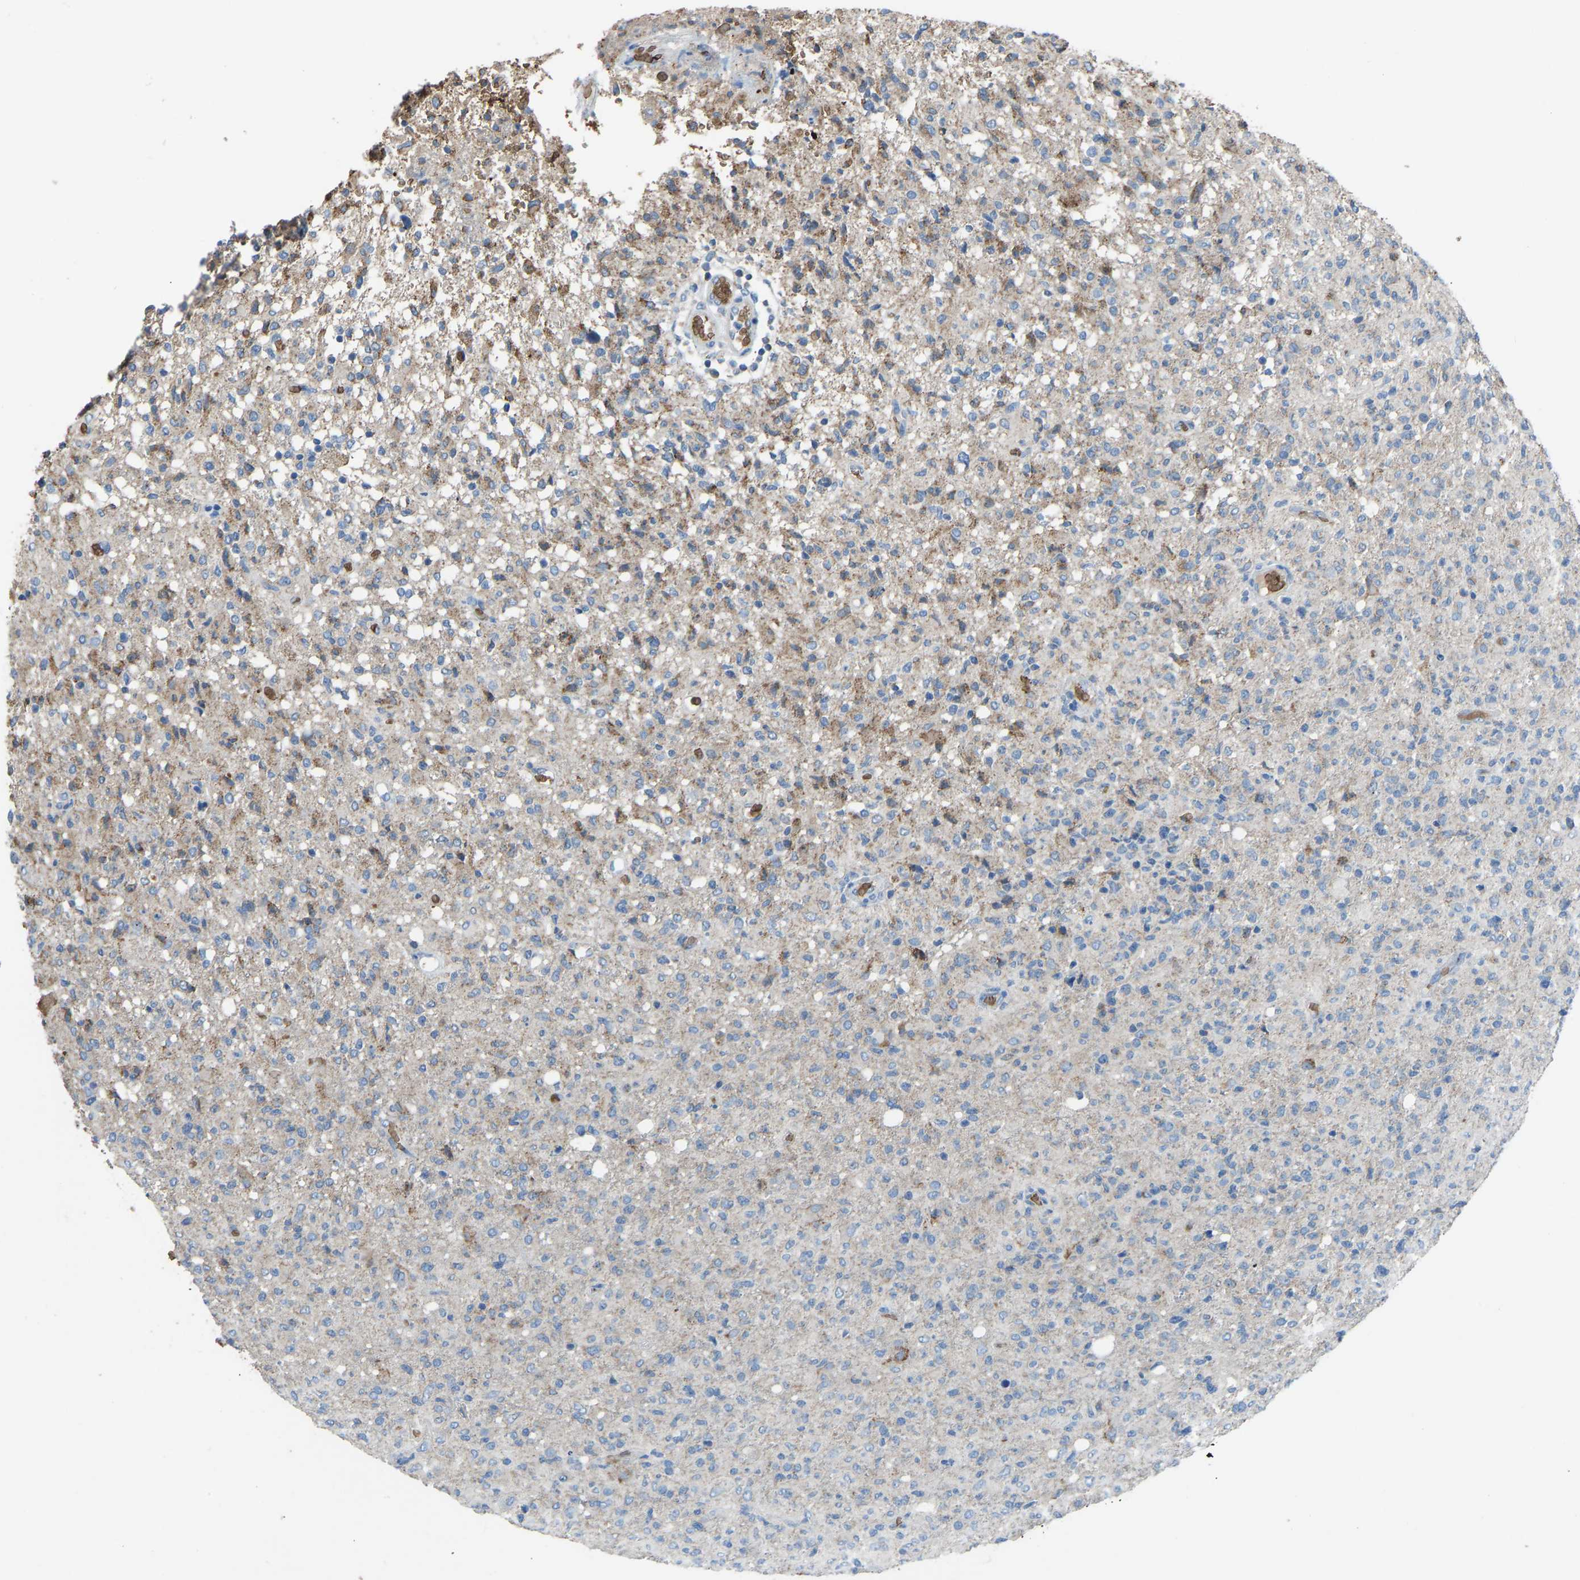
{"staining": {"intensity": "moderate", "quantity": "<25%", "location": "cytoplasmic/membranous"}, "tissue": "glioma", "cell_type": "Tumor cells", "image_type": "cancer", "snomed": [{"axis": "morphology", "description": "Glioma, malignant, High grade"}, {"axis": "topography", "description": "Brain"}], "caption": "Immunohistochemistry (IHC) image of neoplastic tissue: human glioma stained using immunohistochemistry shows low levels of moderate protein expression localized specifically in the cytoplasmic/membranous of tumor cells, appearing as a cytoplasmic/membranous brown color.", "gene": "PIGS", "patient": {"sex": "female", "age": 57}}